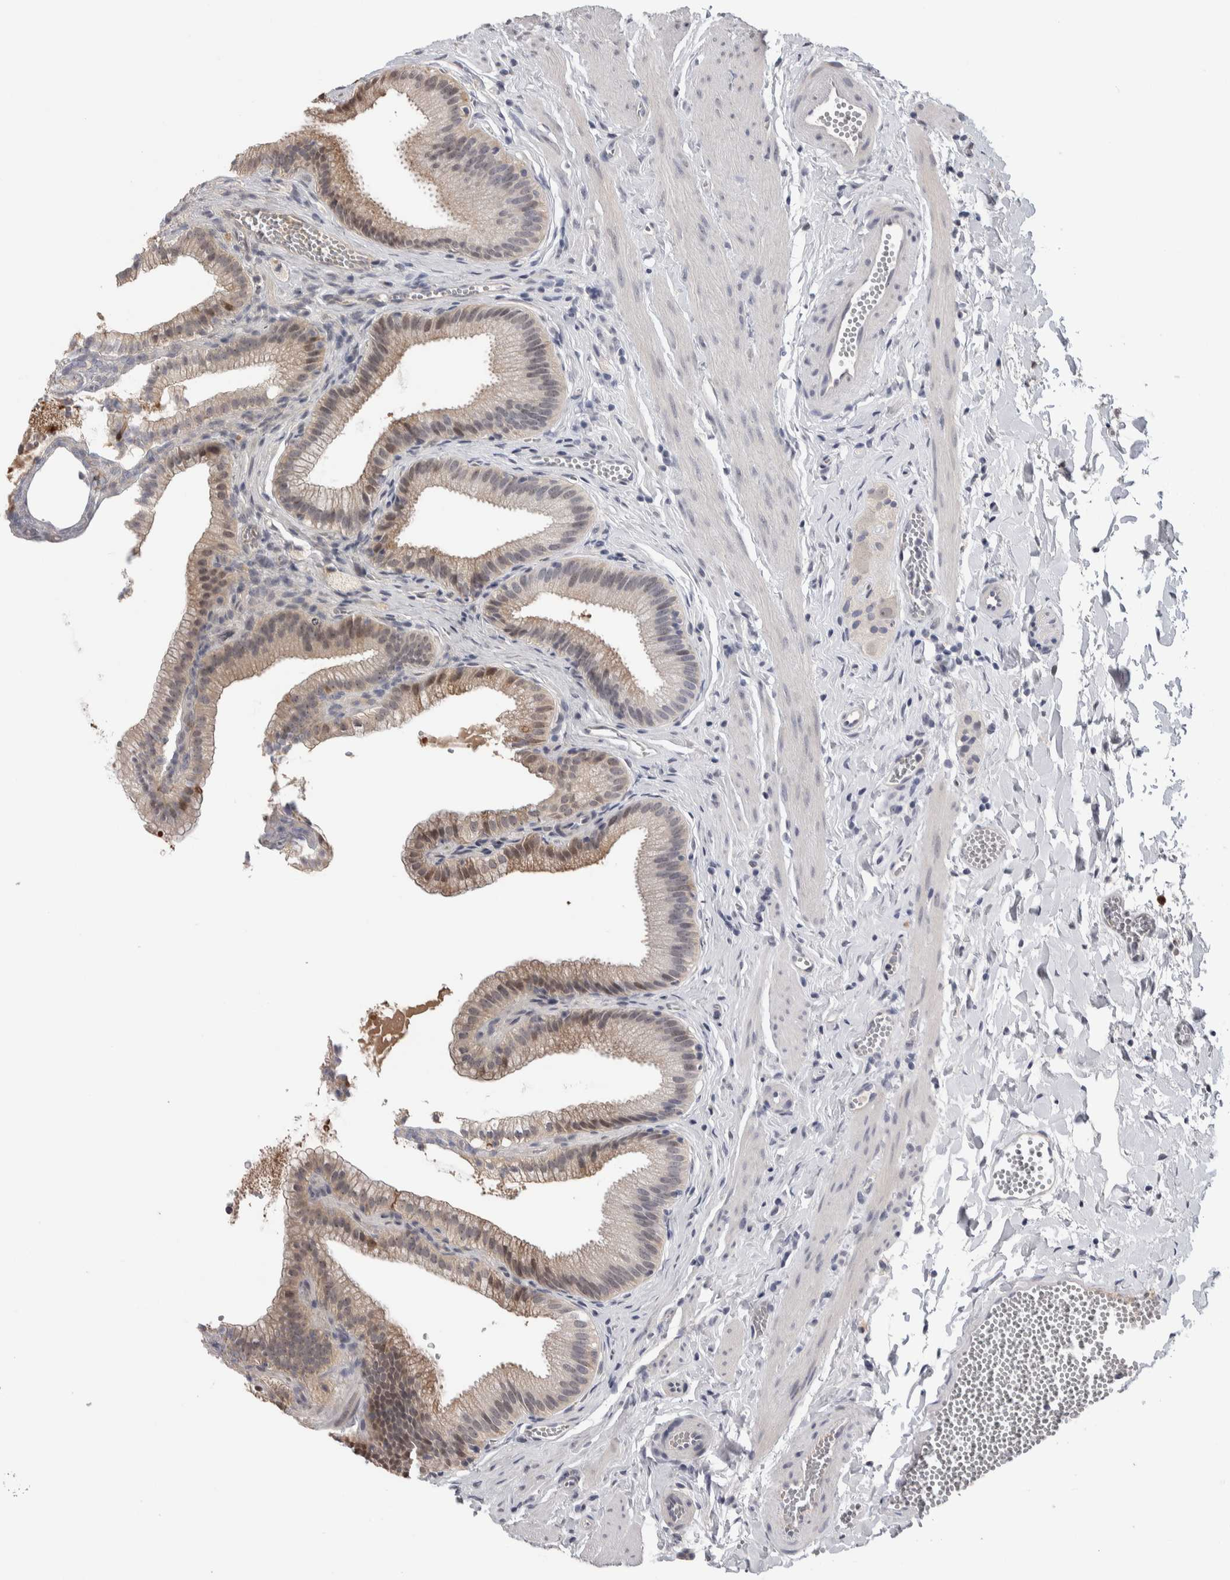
{"staining": {"intensity": "moderate", "quantity": "<25%", "location": "cytoplasmic/membranous,nuclear"}, "tissue": "gallbladder", "cell_type": "Glandular cells", "image_type": "normal", "snomed": [{"axis": "morphology", "description": "Normal tissue, NOS"}, {"axis": "topography", "description": "Gallbladder"}], "caption": "DAB (3,3'-diaminobenzidine) immunohistochemical staining of normal human gallbladder shows moderate cytoplasmic/membranous,nuclear protein staining in about <25% of glandular cells. The protein is stained brown, and the nuclei are stained in blue (DAB IHC with brightfield microscopy, high magnification).", "gene": "TMEM102", "patient": {"sex": "male", "age": 38}}